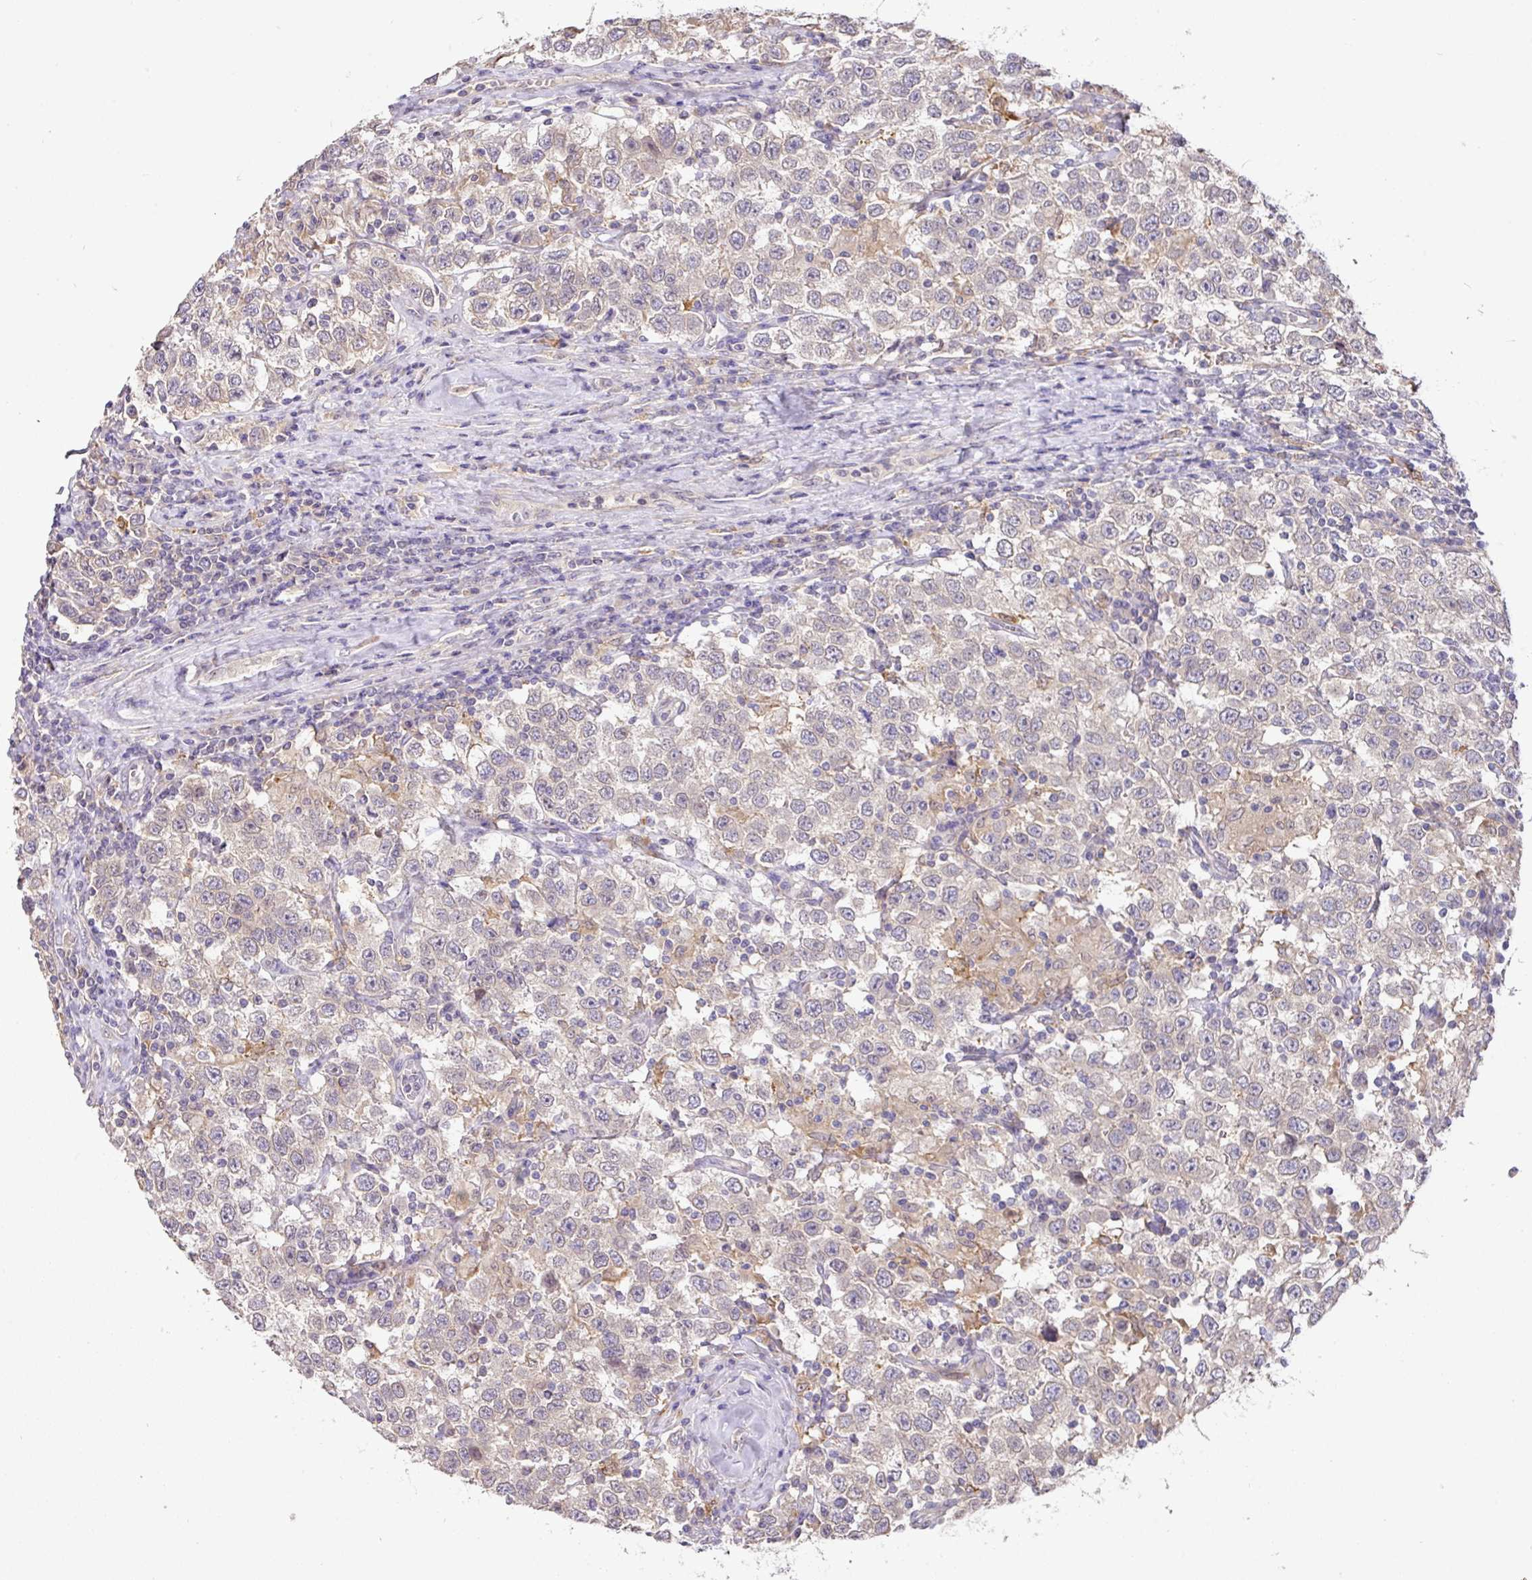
{"staining": {"intensity": "weak", "quantity": "<25%", "location": "cytoplasmic/membranous"}, "tissue": "testis cancer", "cell_type": "Tumor cells", "image_type": "cancer", "snomed": [{"axis": "morphology", "description": "Seminoma, NOS"}, {"axis": "topography", "description": "Testis"}], "caption": "Tumor cells are negative for brown protein staining in seminoma (testis). (DAB immunohistochemistry, high magnification).", "gene": "GCNT7", "patient": {"sex": "male", "age": 41}}